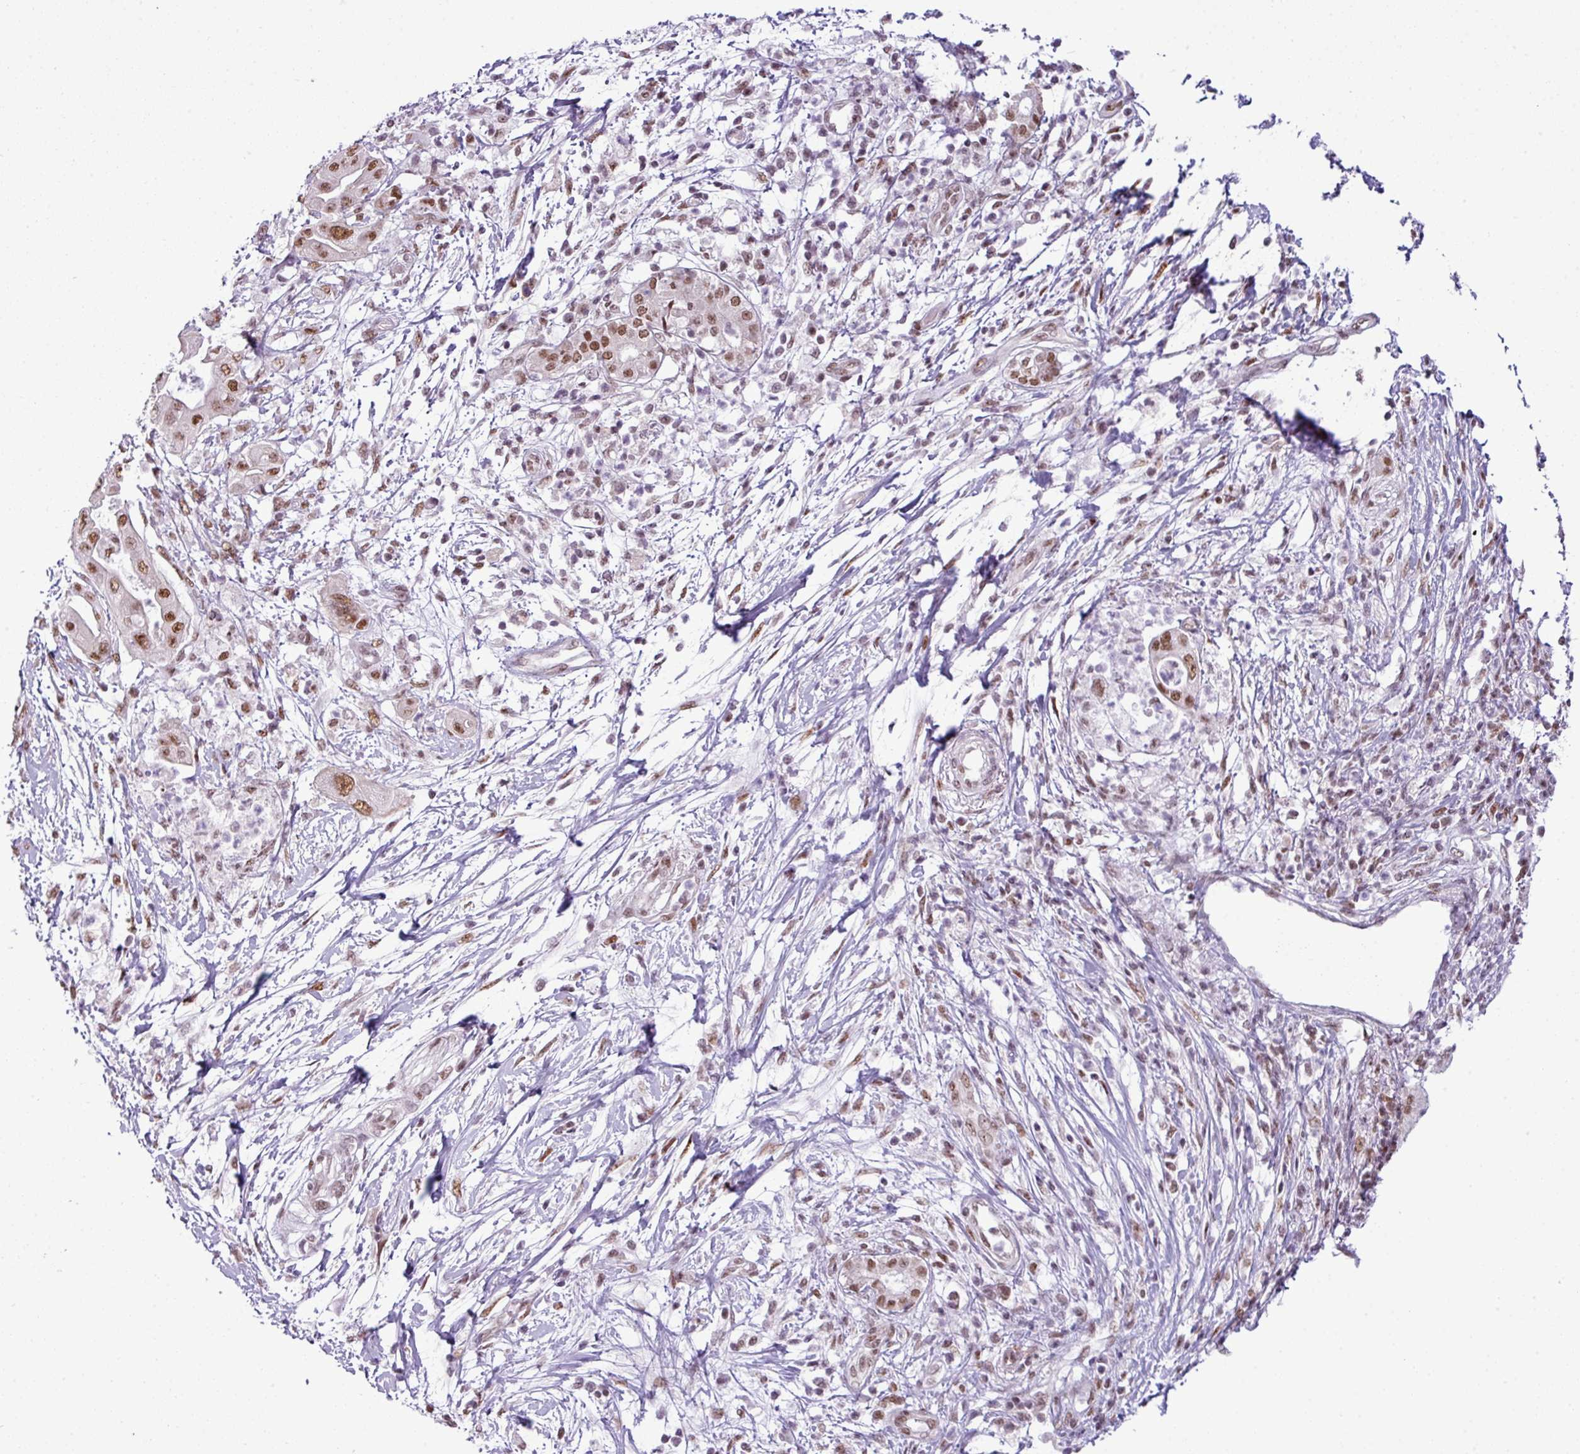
{"staining": {"intensity": "moderate", "quantity": ">75%", "location": "nuclear"}, "tissue": "pancreatic cancer", "cell_type": "Tumor cells", "image_type": "cancer", "snomed": [{"axis": "morphology", "description": "Adenocarcinoma, NOS"}, {"axis": "topography", "description": "Pancreas"}], "caption": "Protein expression analysis of human adenocarcinoma (pancreatic) reveals moderate nuclear expression in approximately >75% of tumor cells. The staining was performed using DAB (3,3'-diaminobenzidine) to visualize the protein expression in brown, while the nuclei were stained in blue with hematoxylin (Magnification: 20x).", "gene": "ARL6IP4", "patient": {"sex": "male", "age": 68}}